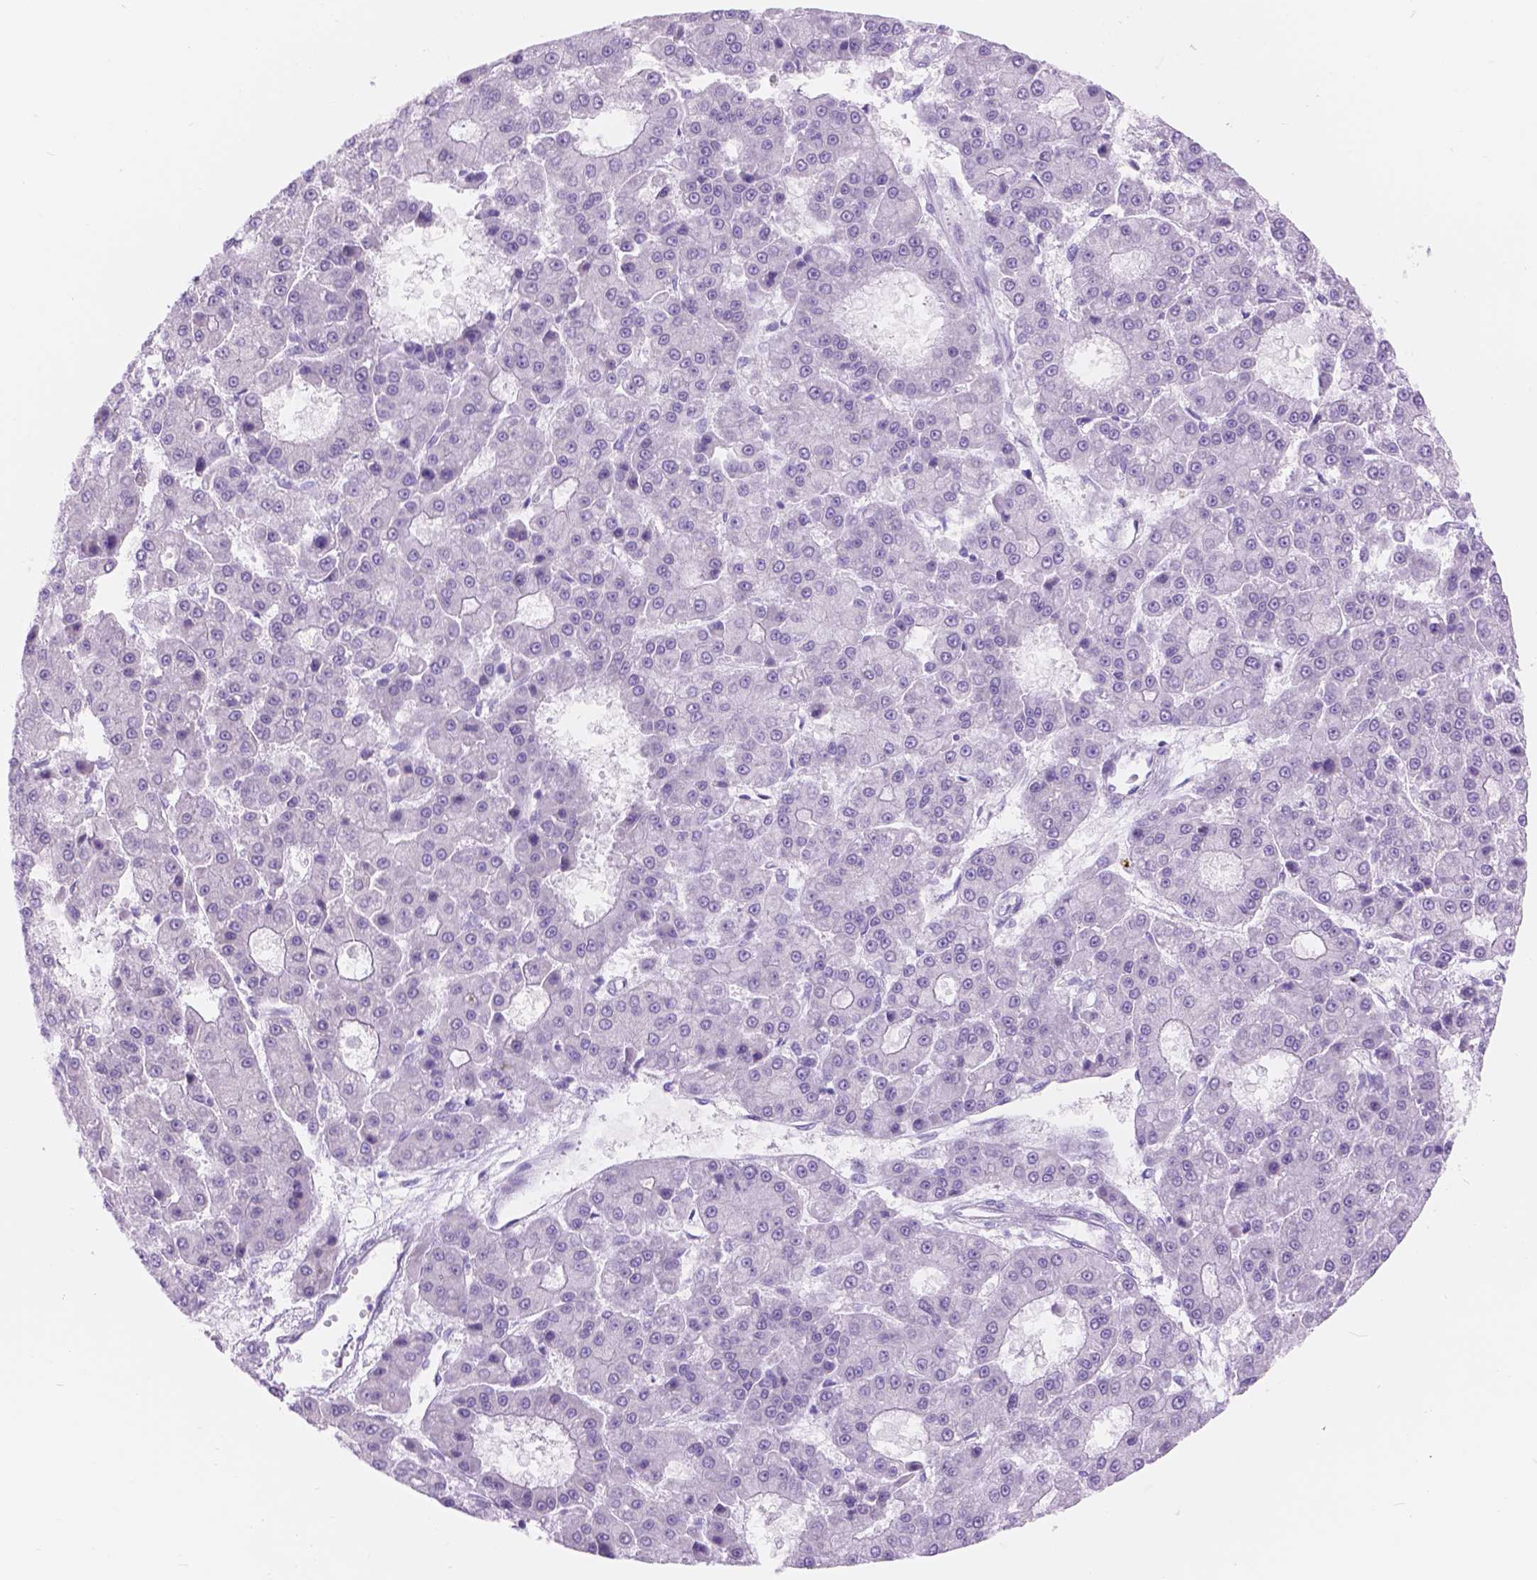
{"staining": {"intensity": "negative", "quantity": "none", "location": "none"}, "tissue": "liver cancer", "cell_type": "Tumor cells", "image_type": "cancer", "snomed": [{"axis": "morphology", "description": "Carcinoma, Hepatocellular, NOS"}, {"axis": "topography", "description": "Liver"}], "caption": "High power microscopy image of an IHC photomicrograph of liver cancer, revealing no significant expression in tumor cells.", "gene": "DCC", "patient": {"sex": "male", "age": 70}}